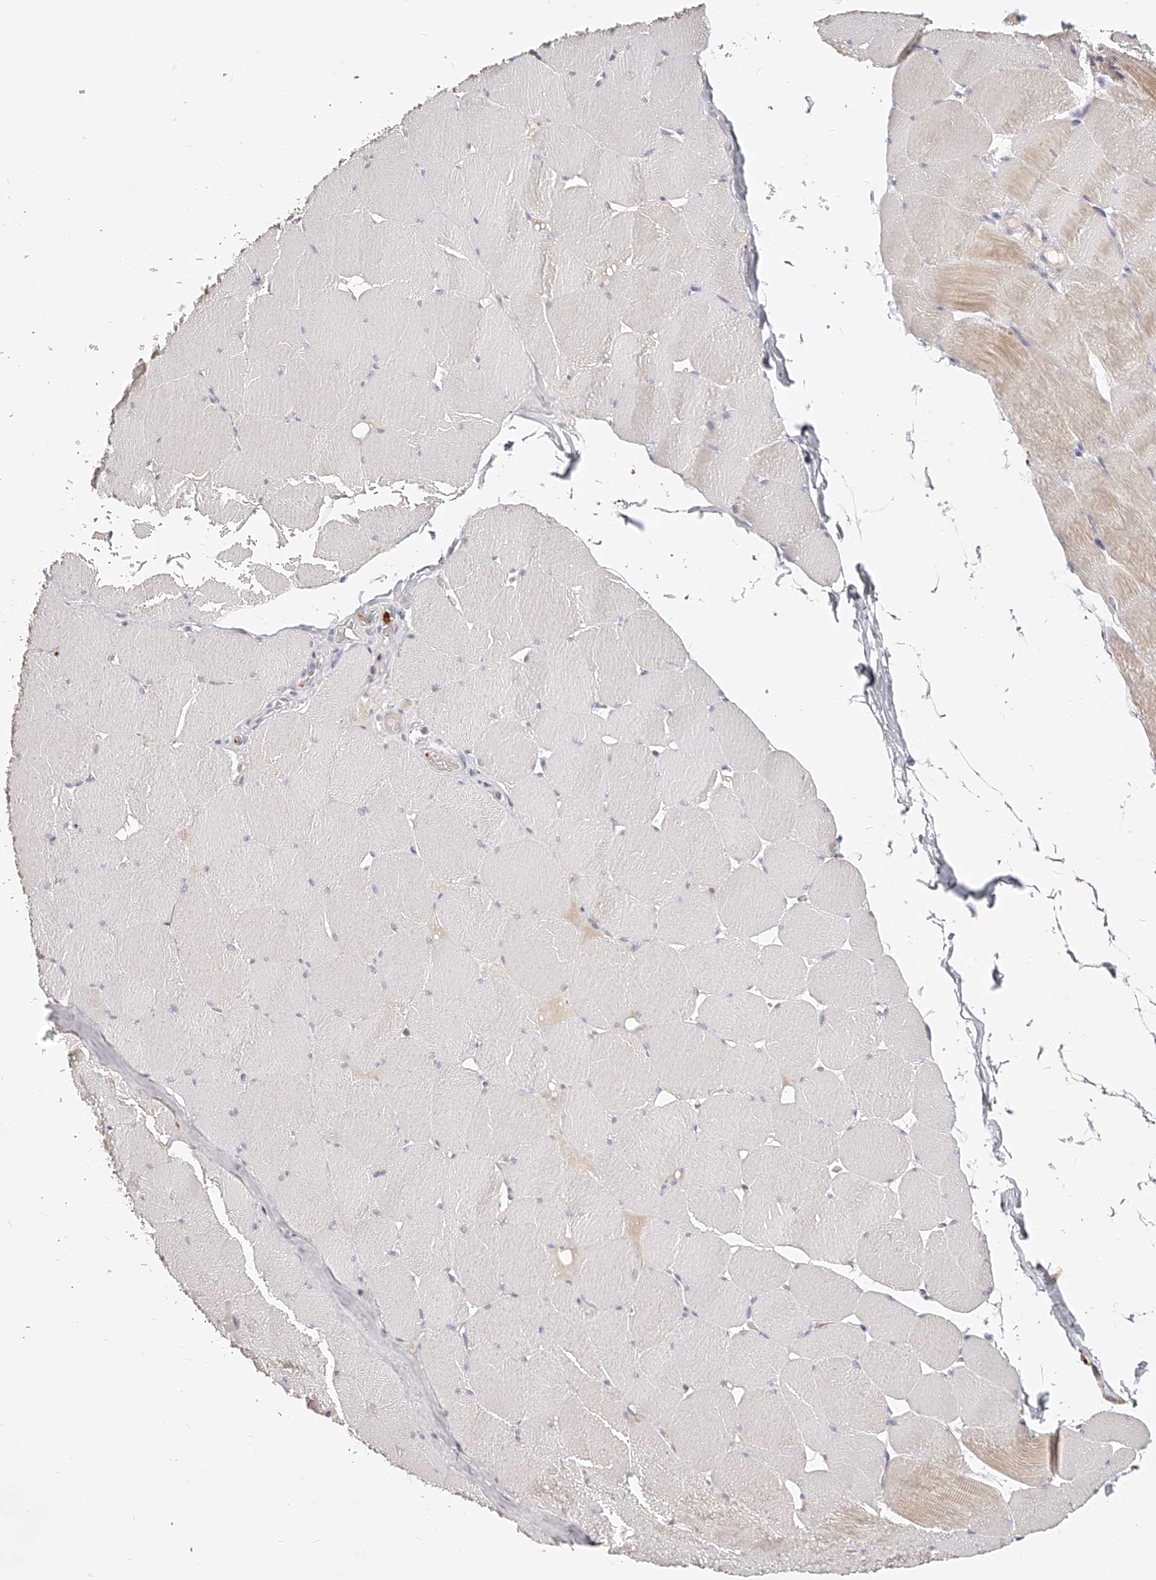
{"staining": {"intensity": "weak", "quantity": "<25%", "location": "cytoplasmic/membranous"}, "tissue": "skeletal muscle", "cell_type": "Myocytes", "image_type": "normal", "snomed": [{"axis": "morphology", "description": "Normal tissue, NOS"}, {"axis": "topography", "description": "Skeletal muscle"}], "caption": "IHC photomicrograph of normal skeletal muscle: human skeletal muscle stained with DAB displays no significant protein expression in myocytes.", "gene": "ITGB3", "patient": {"sex": "male", "age": 62}}